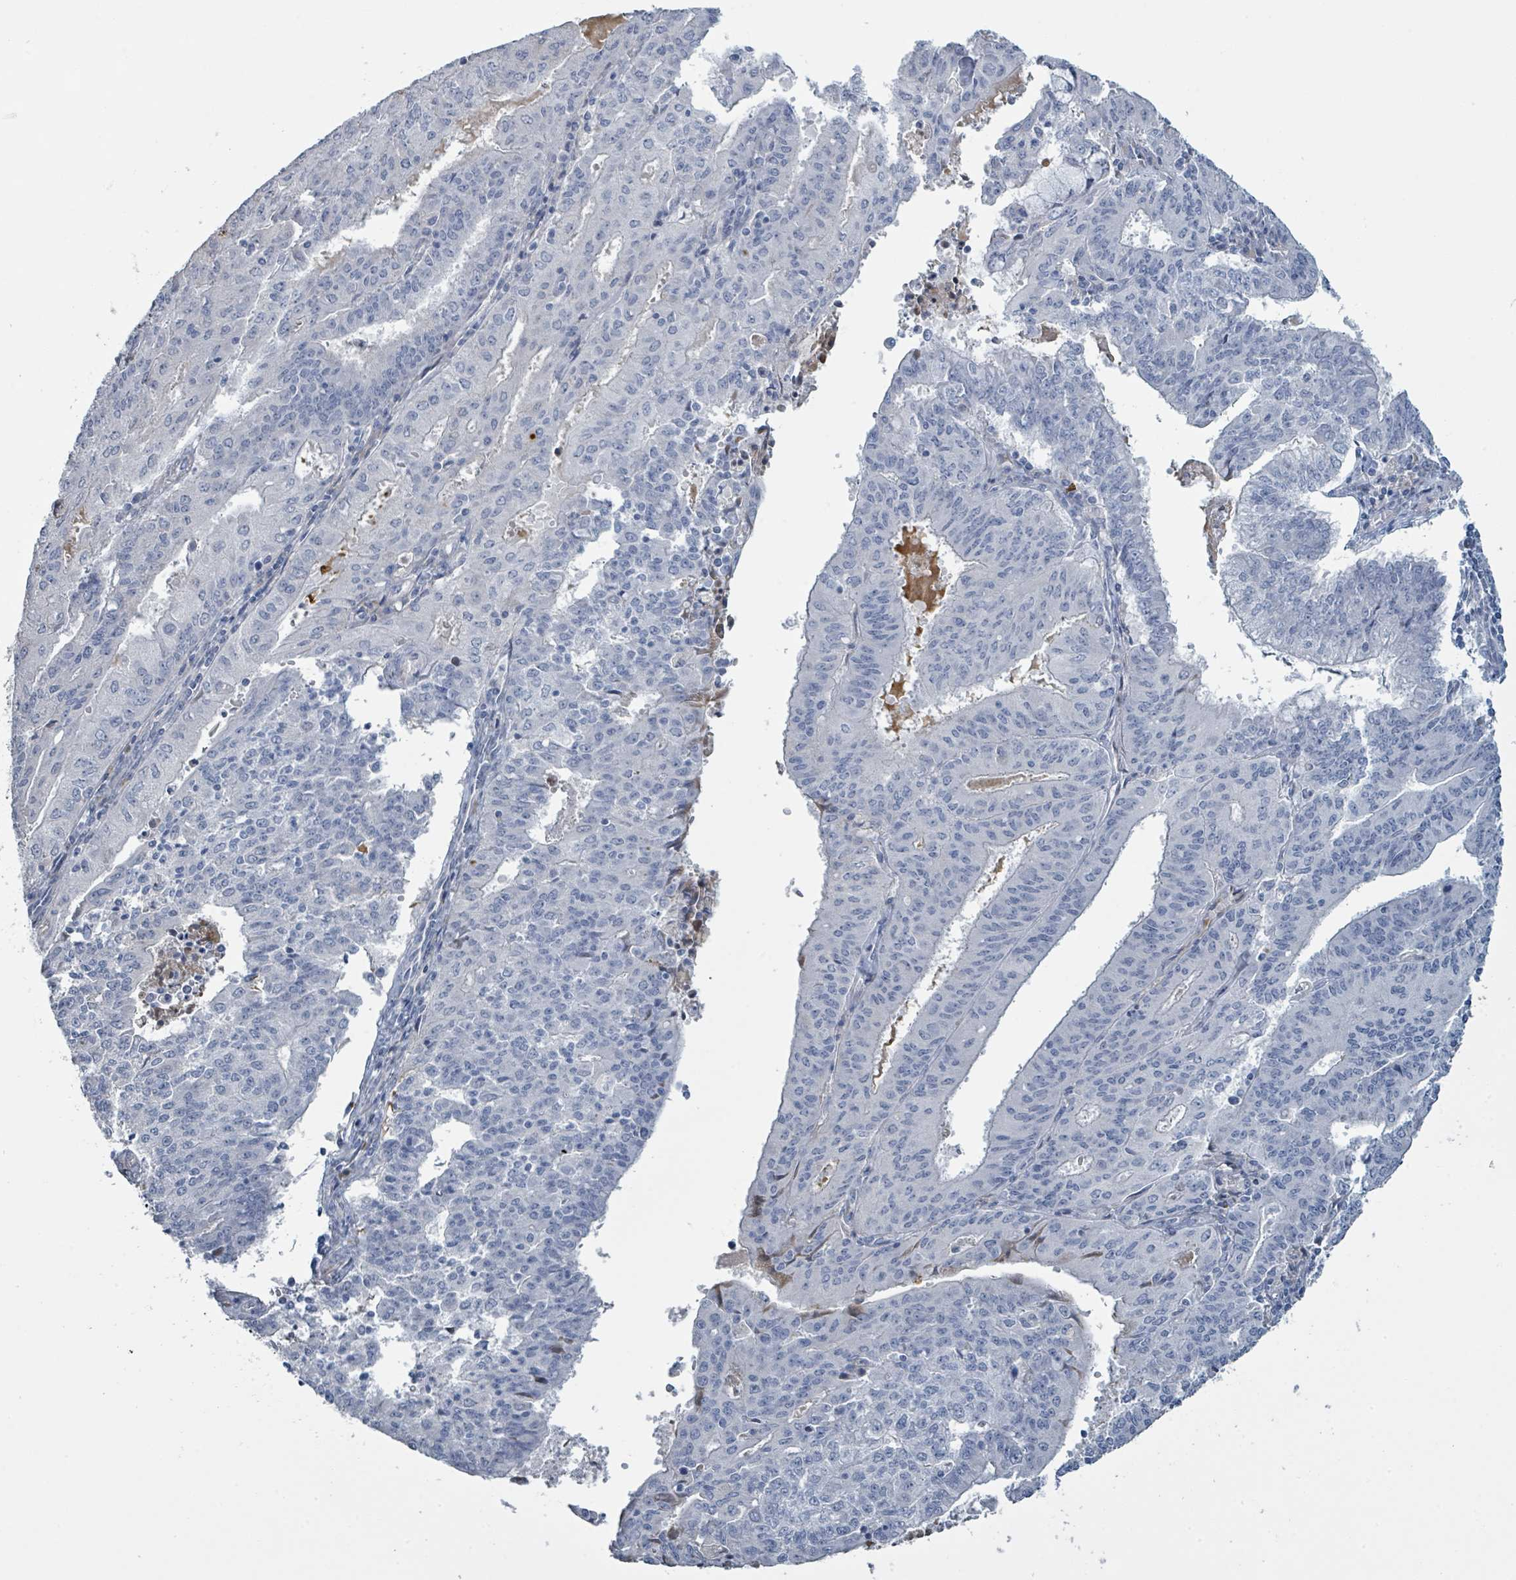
{"staining": {"intensity": "negative", "quantity": "none", "location": "none"}, "tissue": "endometrial cancer", "cell_type": "Tumor cells", "image_type": "cancer", "snomed": [{"axis": "morphology", "description": "Adenocarcinoma, NOS"}, {"axis": "topography", "description": "Endometrium"}], "caption": "IHC image of endometrial adenocarcinoma stained for a protein (brown), which exhibits no staining in tumor cells. (DAB immunohistochemistry, high magnification).", "gene": "RAB33B", "patient": {"sex": "female", "age": 59}}